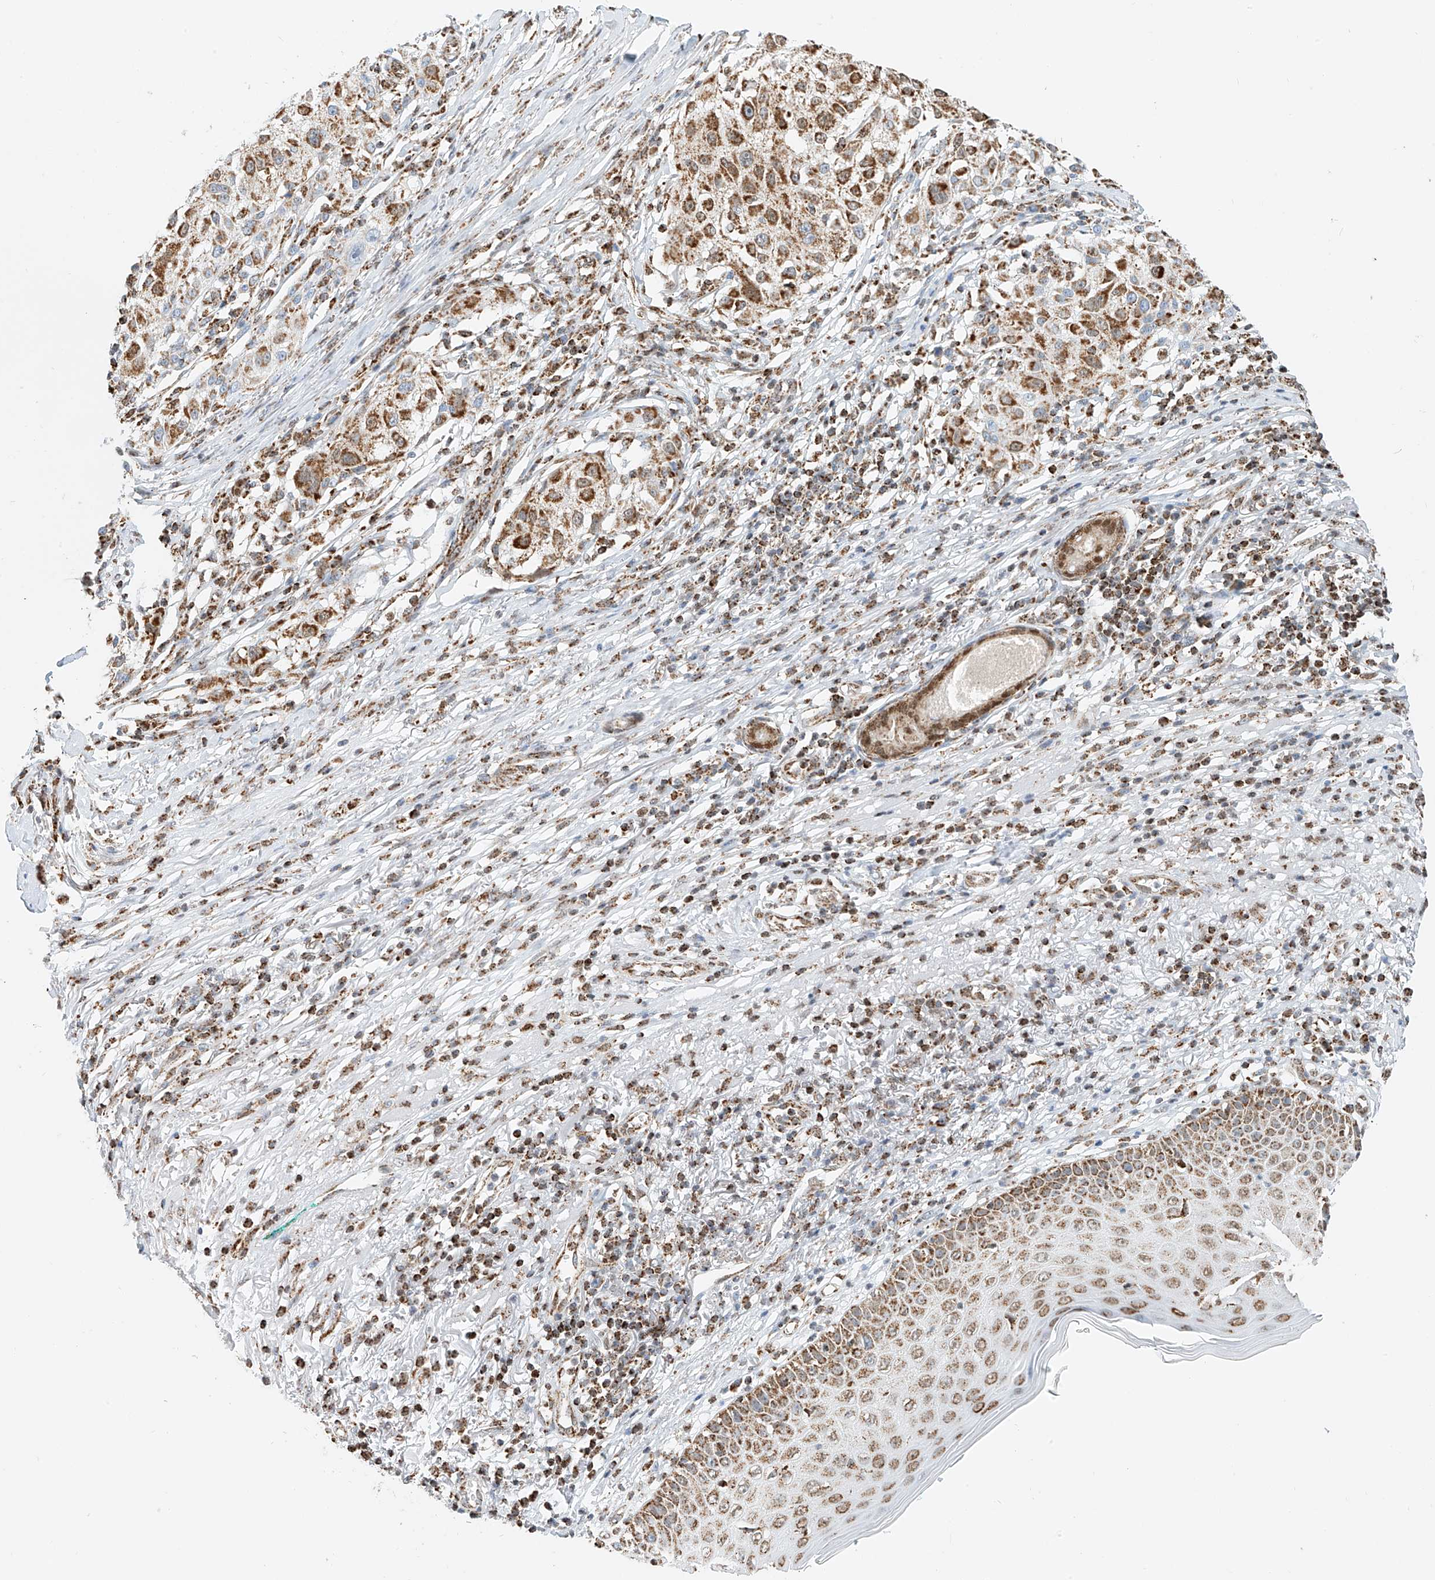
{"staining": {"intensity": "moderate", "quantity": ">75%", "location": "cytoplasmic/membranous"}, "tissue": "melanoma", "cell_type": "Tumor cells", "image_type": "cancer", "snomed": [{"axis": "morphology", "description": "Necrosis, NOS"}, {"axis": "morphology", "description": "Malignant melanoma, NOS"}, {"axis": "topography", "description": "Skin"}], "caption": "A high-resolution micrograph shows IHC staining of malignant melanoma, which shows moderate cytoplasmic/membranous staining in about >75% of tumor cells.", "gene": "PPA2", "patient": {"sex": "female", "age": 87}}